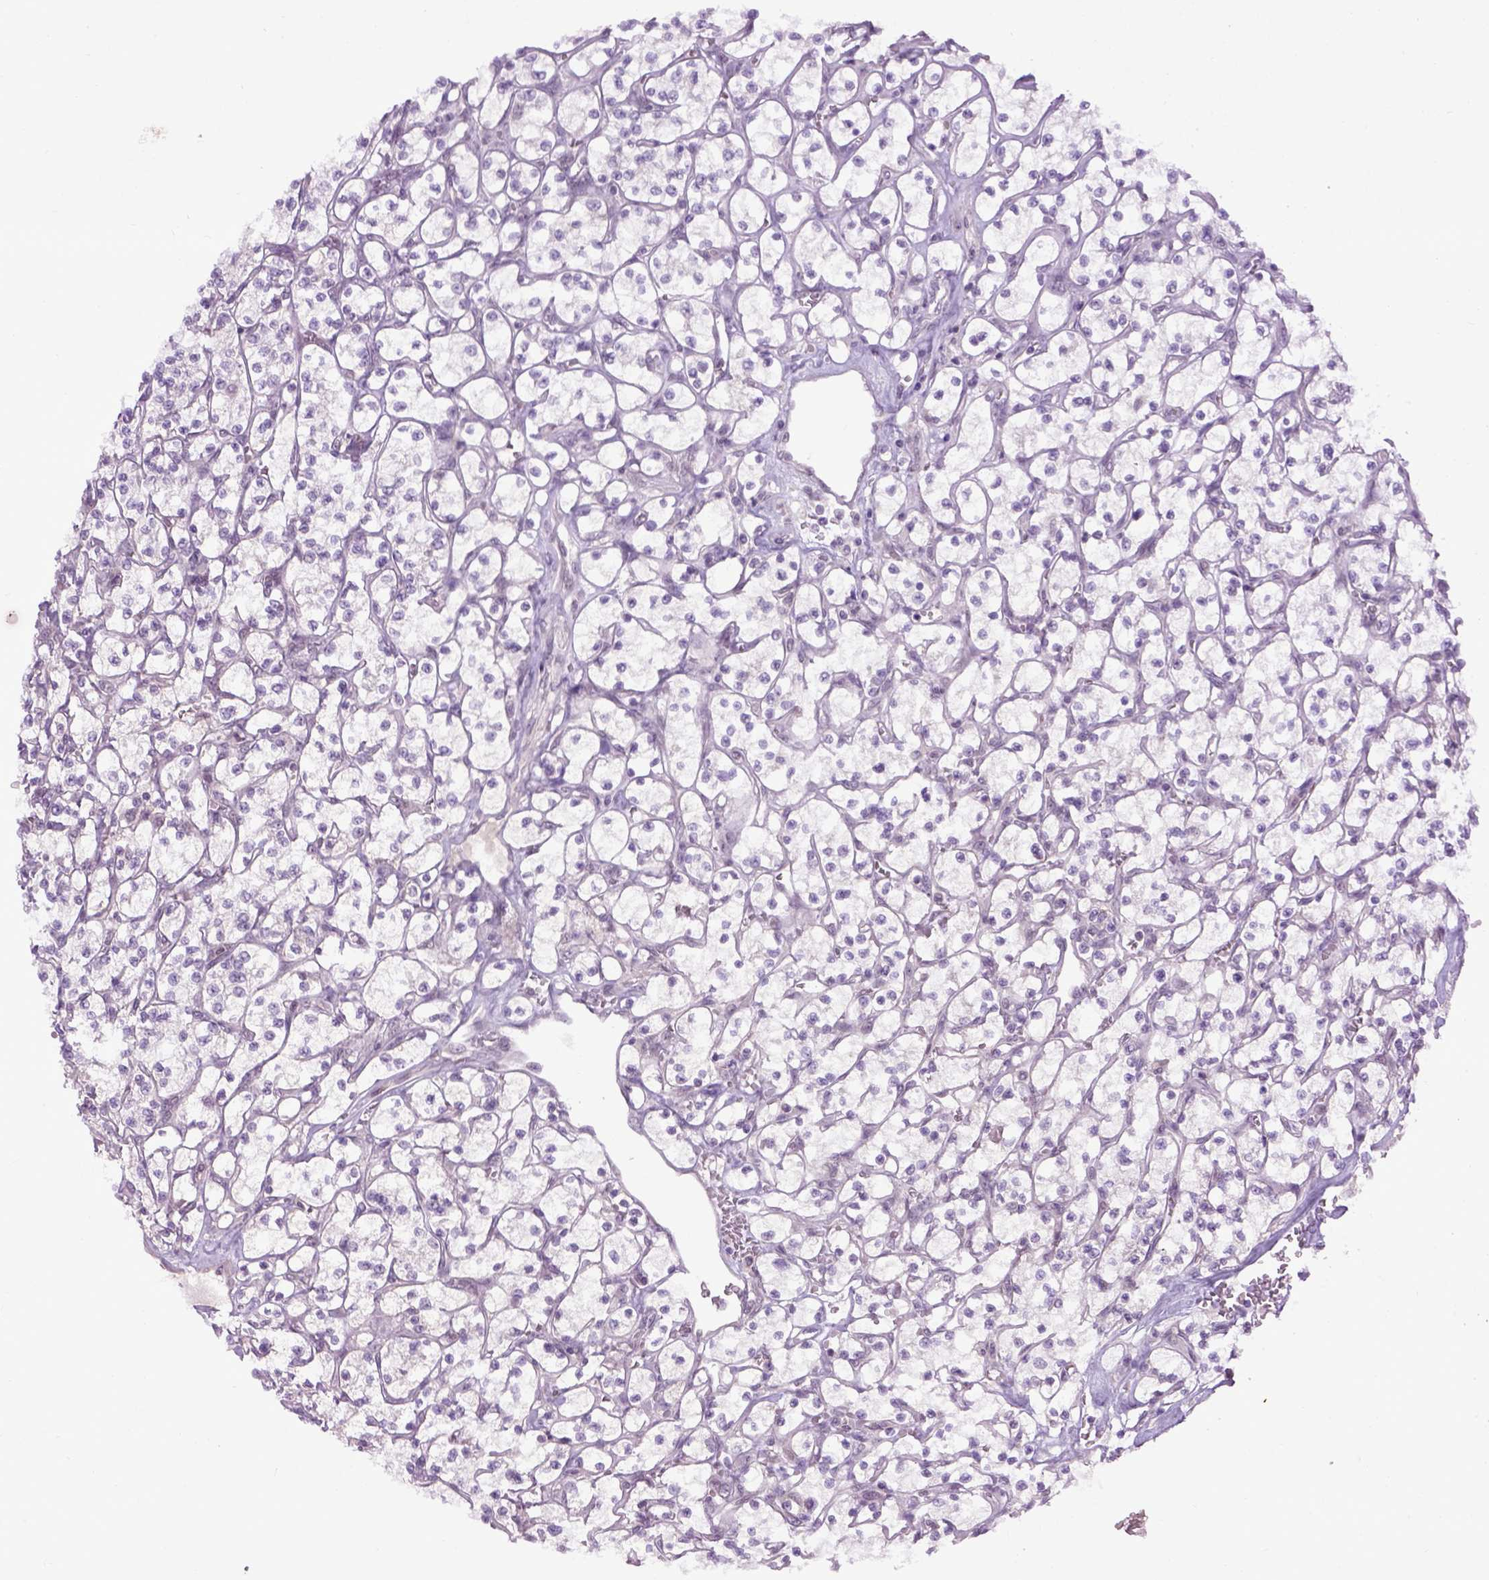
{"staining": {"intensity": "negative", "quantity": "none", "location": "none"}, "tissue": "renal cancer", "cell_type": "Tumor cells", "image_type": "cancer", "snomed": [{"axis": "morphology", "description": "Adenocarcinoma, NOS"}, {"axis": "topography", "description": "Kidney"}], "caption": "This is an immunohistochemistry (IHC) histopathology image of renal cancer. There is no expression in tumor cells.", "gene": "EMILIN3", "patient": {"sex": "female", "age": 64}}